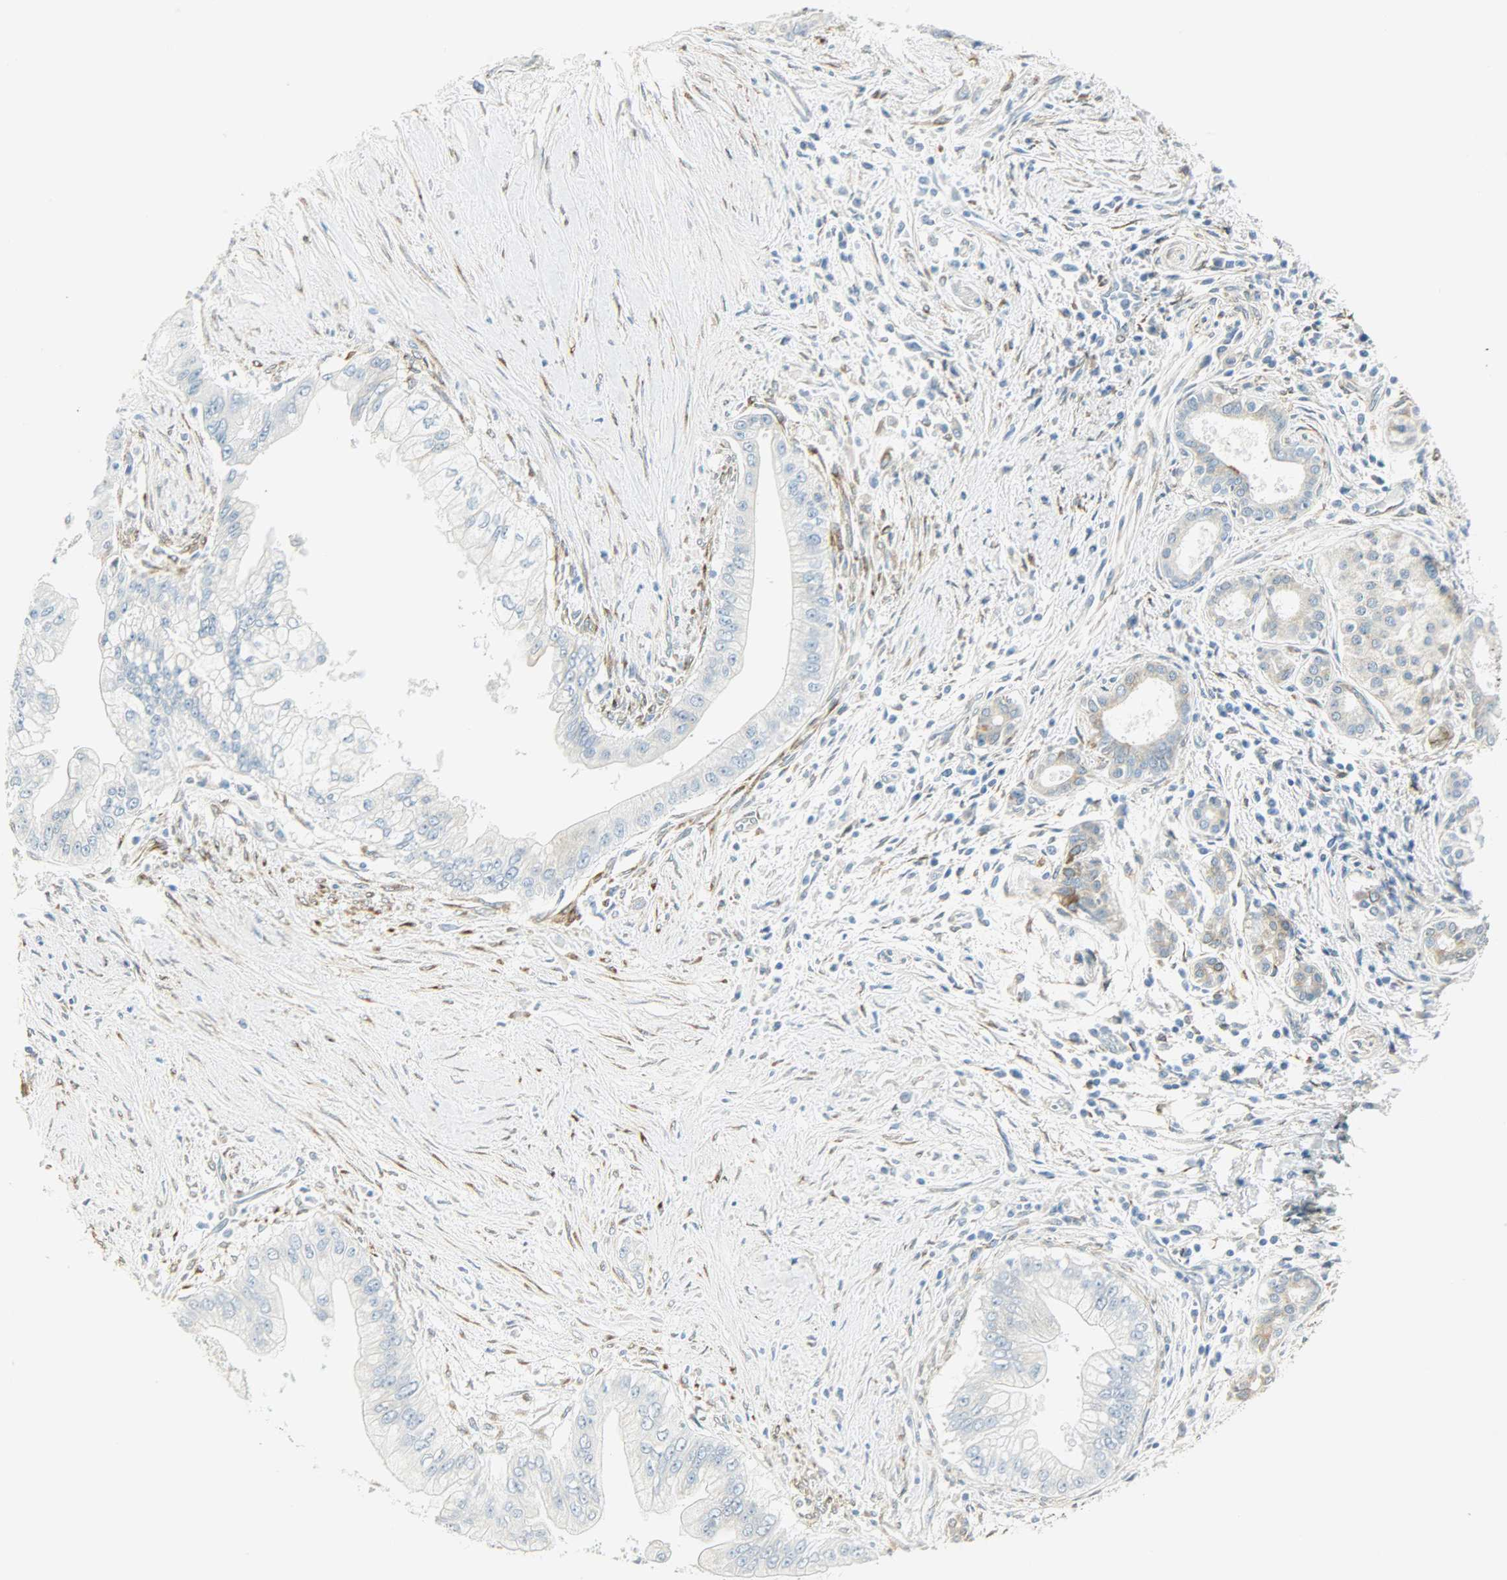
{"staining": {"intensity": "moderate", "quantity": ">75%", "location": "cytoplasmic/membranous"}, "tissue": "pancreatic cancer", "cell_type": "Tumor cells", "image_type": "cancer", "snomed": [{"axis": "morphology", "description": "Adenocarcinoma, NOS"}, {"axis": "topography", "description": "Pancreas"}], "caption": "Pancreatic adenocarcinoma was stained to show a protein in brown. There is medium levels of moderate cytoplasmic/membranous staining in approximately >75% of tumor cells.", "gene": "PKD2", "patient": {"sex": "male", "age": 59}}